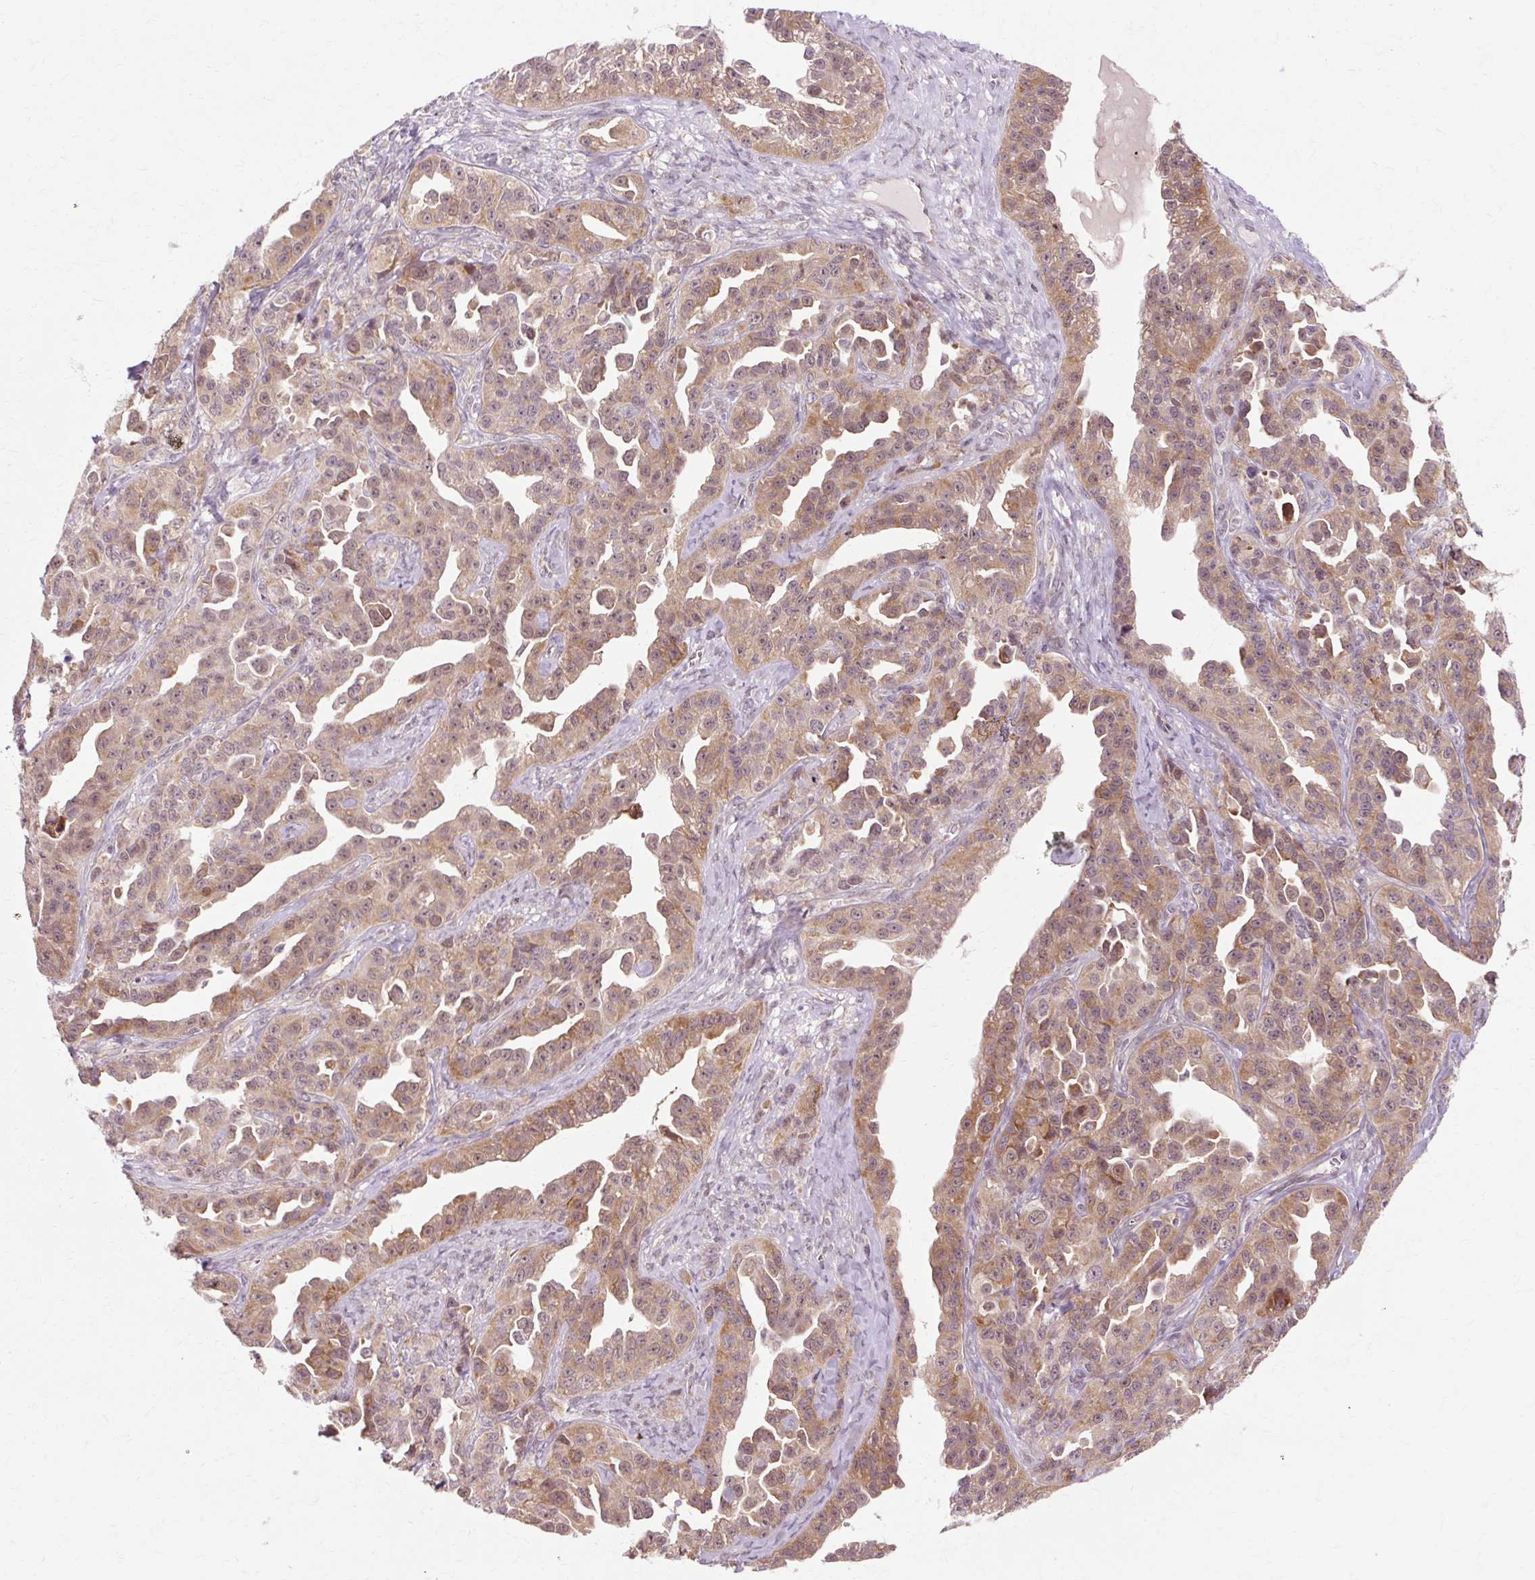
{"staining": {"intensity": "moderate", "quantity": ">75%", "location": "cytoplasmic/membranous,nuclear"}, "tissue": "ovarian cancer", "cell_type": "Tumor cells", "image_type": "cancer", "snomed": [{"axis": "morphology", "description": "Cystadenocarcinoma, serous, NOS"}, {"axis": "topography", "description": "Ovary"}], "caption": "Immunohistochemistry (DAB) staining of human serous cystadenocarcinoma (ovarian) demonstrates moderate cytoplasmic/membranous and nuclear protein staining in approximately >75% of tumor cells.", "gene": "GEMIN2", "patient": {"sex": "female", "age": 75}}